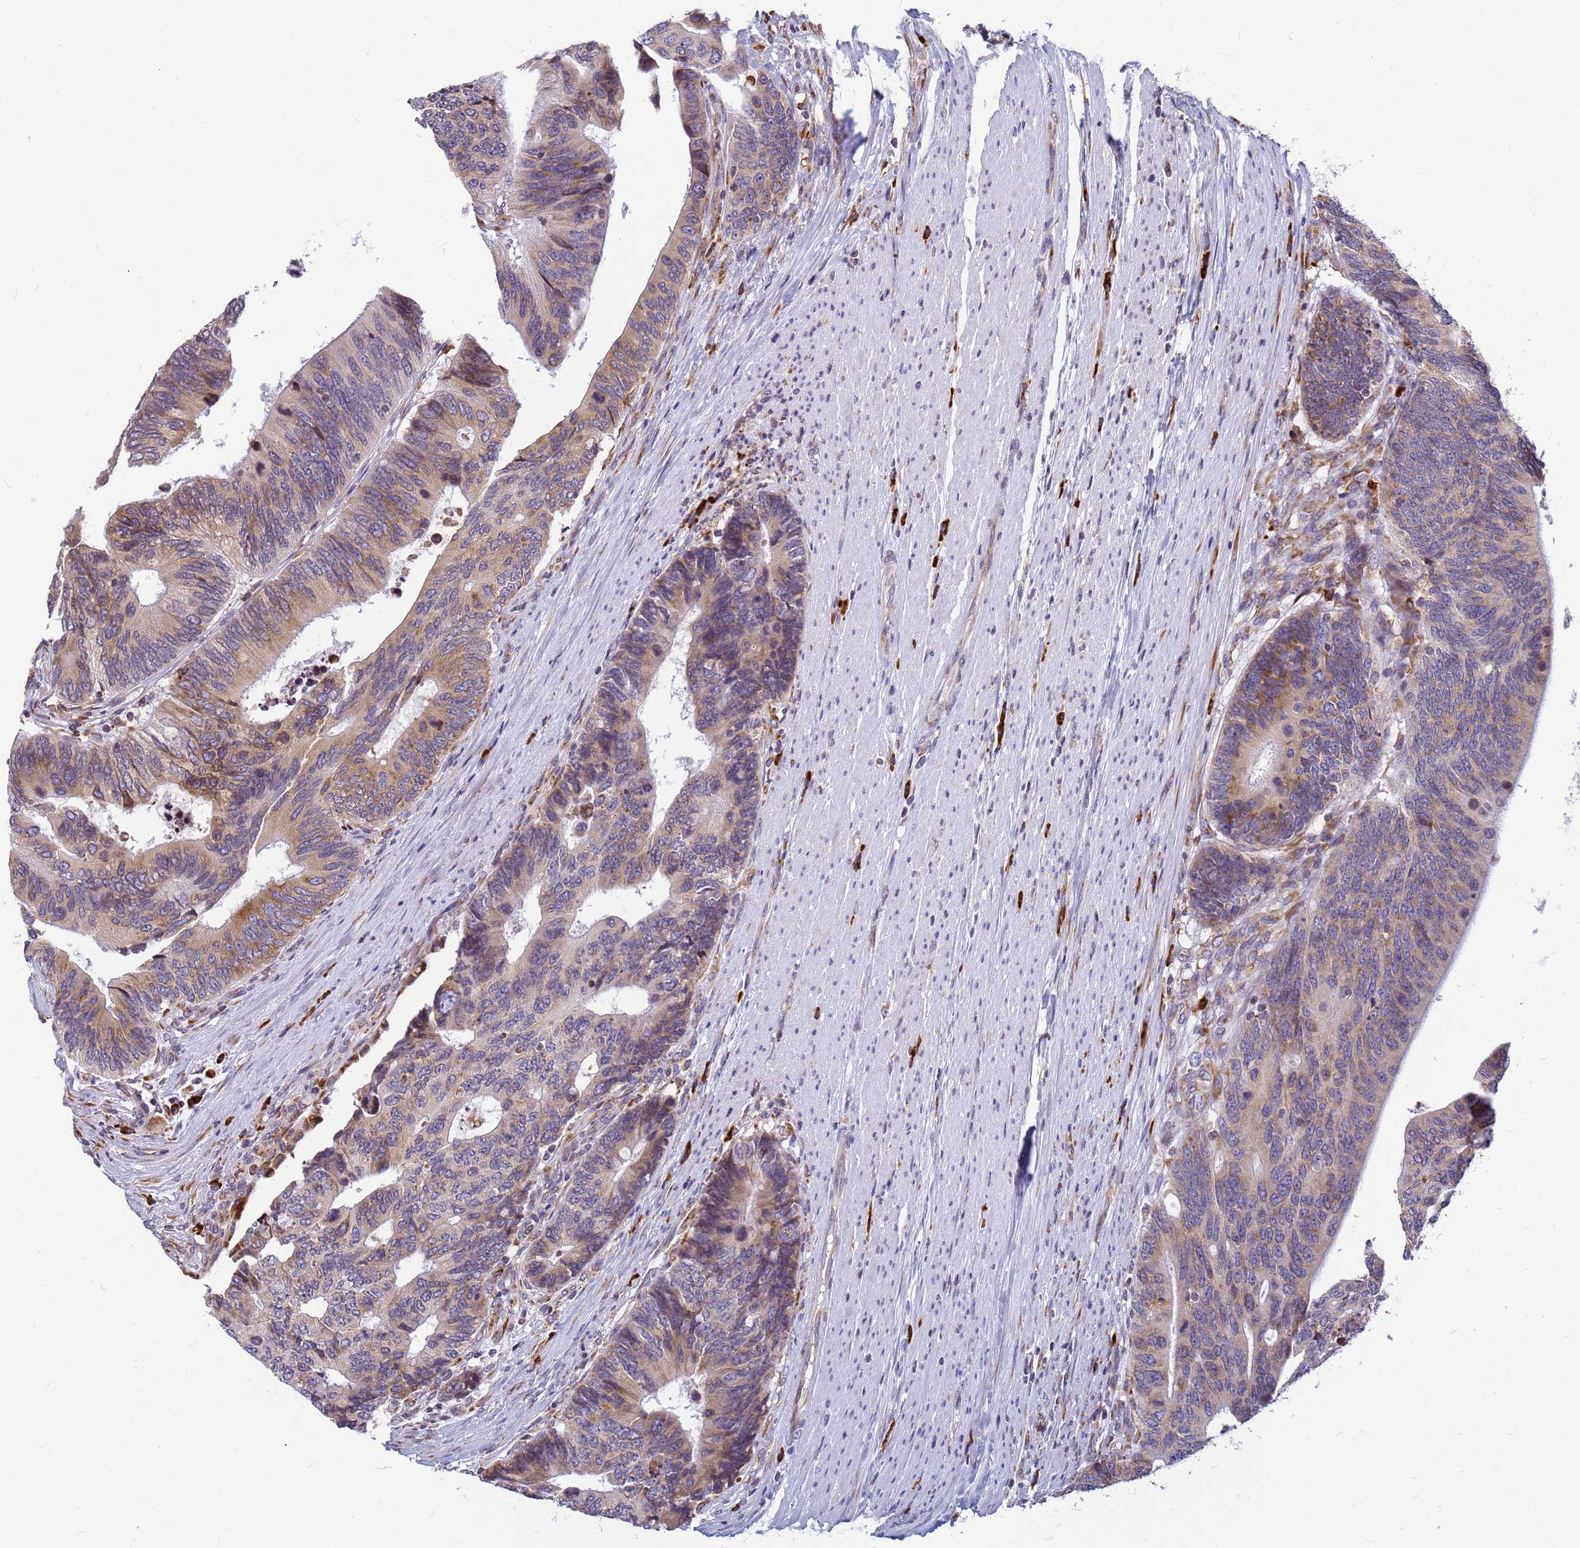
{"staining": {"intensity": "moderate", "quantity": "25%-75%", "location": "cytoplasmic/membranous"}, "tissue": "colorectal cancer", "cell_type": "Tumor cells", "image_type": "cancer", "snomed": [{"axis": "morphology", "description": "Adenocarcinoma, NOS"}, {"axis": "topography", "description": "Colon"}], "caption": "Immunohistochemical staining of adenocarcinoma (colorectal) demonstrates moderate cytoplasmic/membranous protein expression in approximately 25%-75% of tumor cells. The protein of interest is shown in brown color, while the nuclei are stained blue.", "gene": "SSR4", "patient": {"sex": "male", "age": 87}}